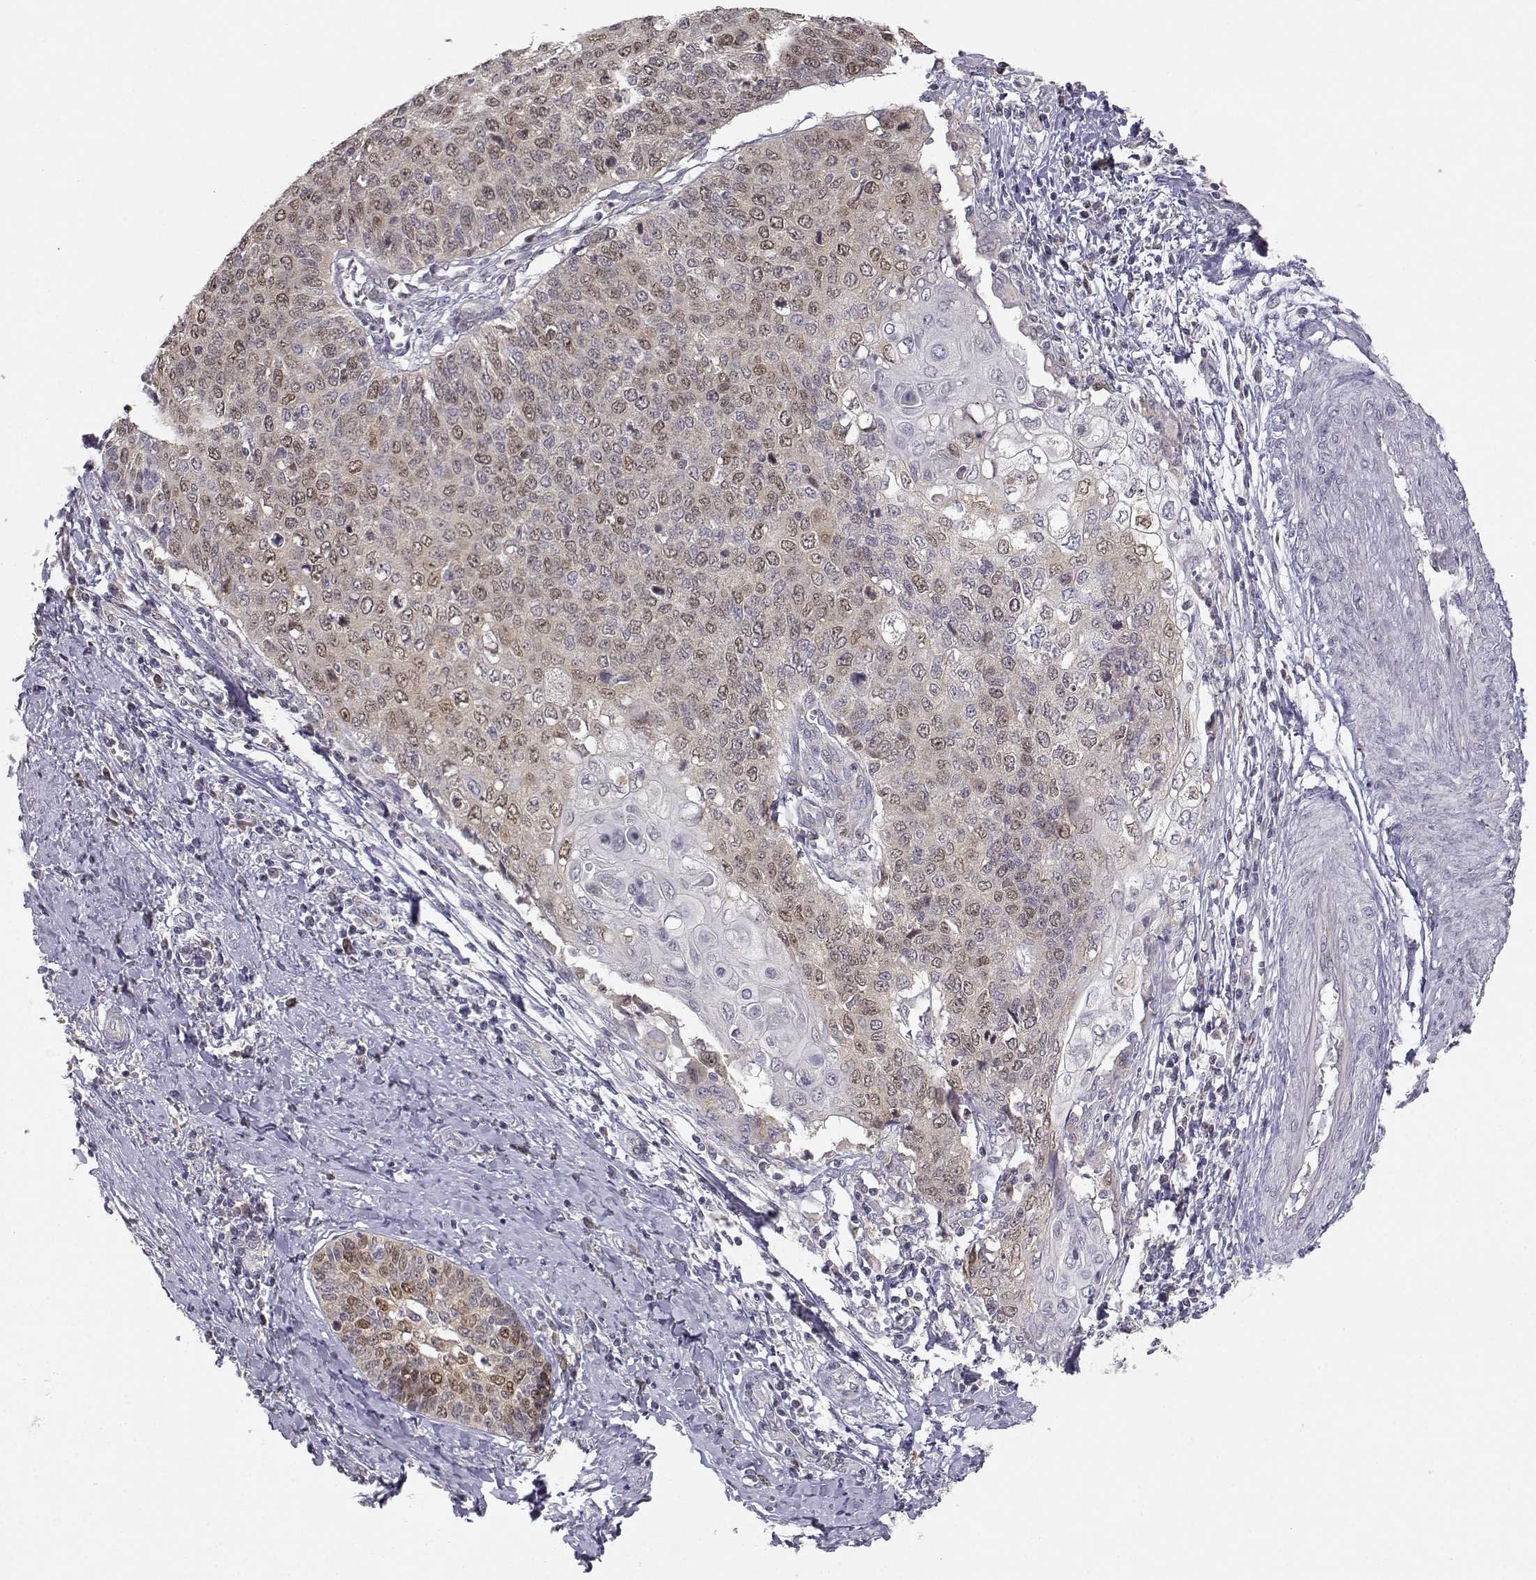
{"staining": {"intensity": "weak", "quantity": "25%-75%", "location": "nuclear"}, "tissue": "cervical cancer", "cell_type": "Tumor cells", "image_type": "cancer", "snomed": [{"axis": "morphology", "description": "Squamous cell carcinoma, NOS"}, {"axis": "topography", "description": "Cervix"}], "caption": "Immunohistochemical staining of cervical squamous cell carcinoma displays weak nuclear protein staining in approximately 25%-75% of tumor cells.", "gene": "RAD51", "patient": {"sex": "female", "age": 39}}